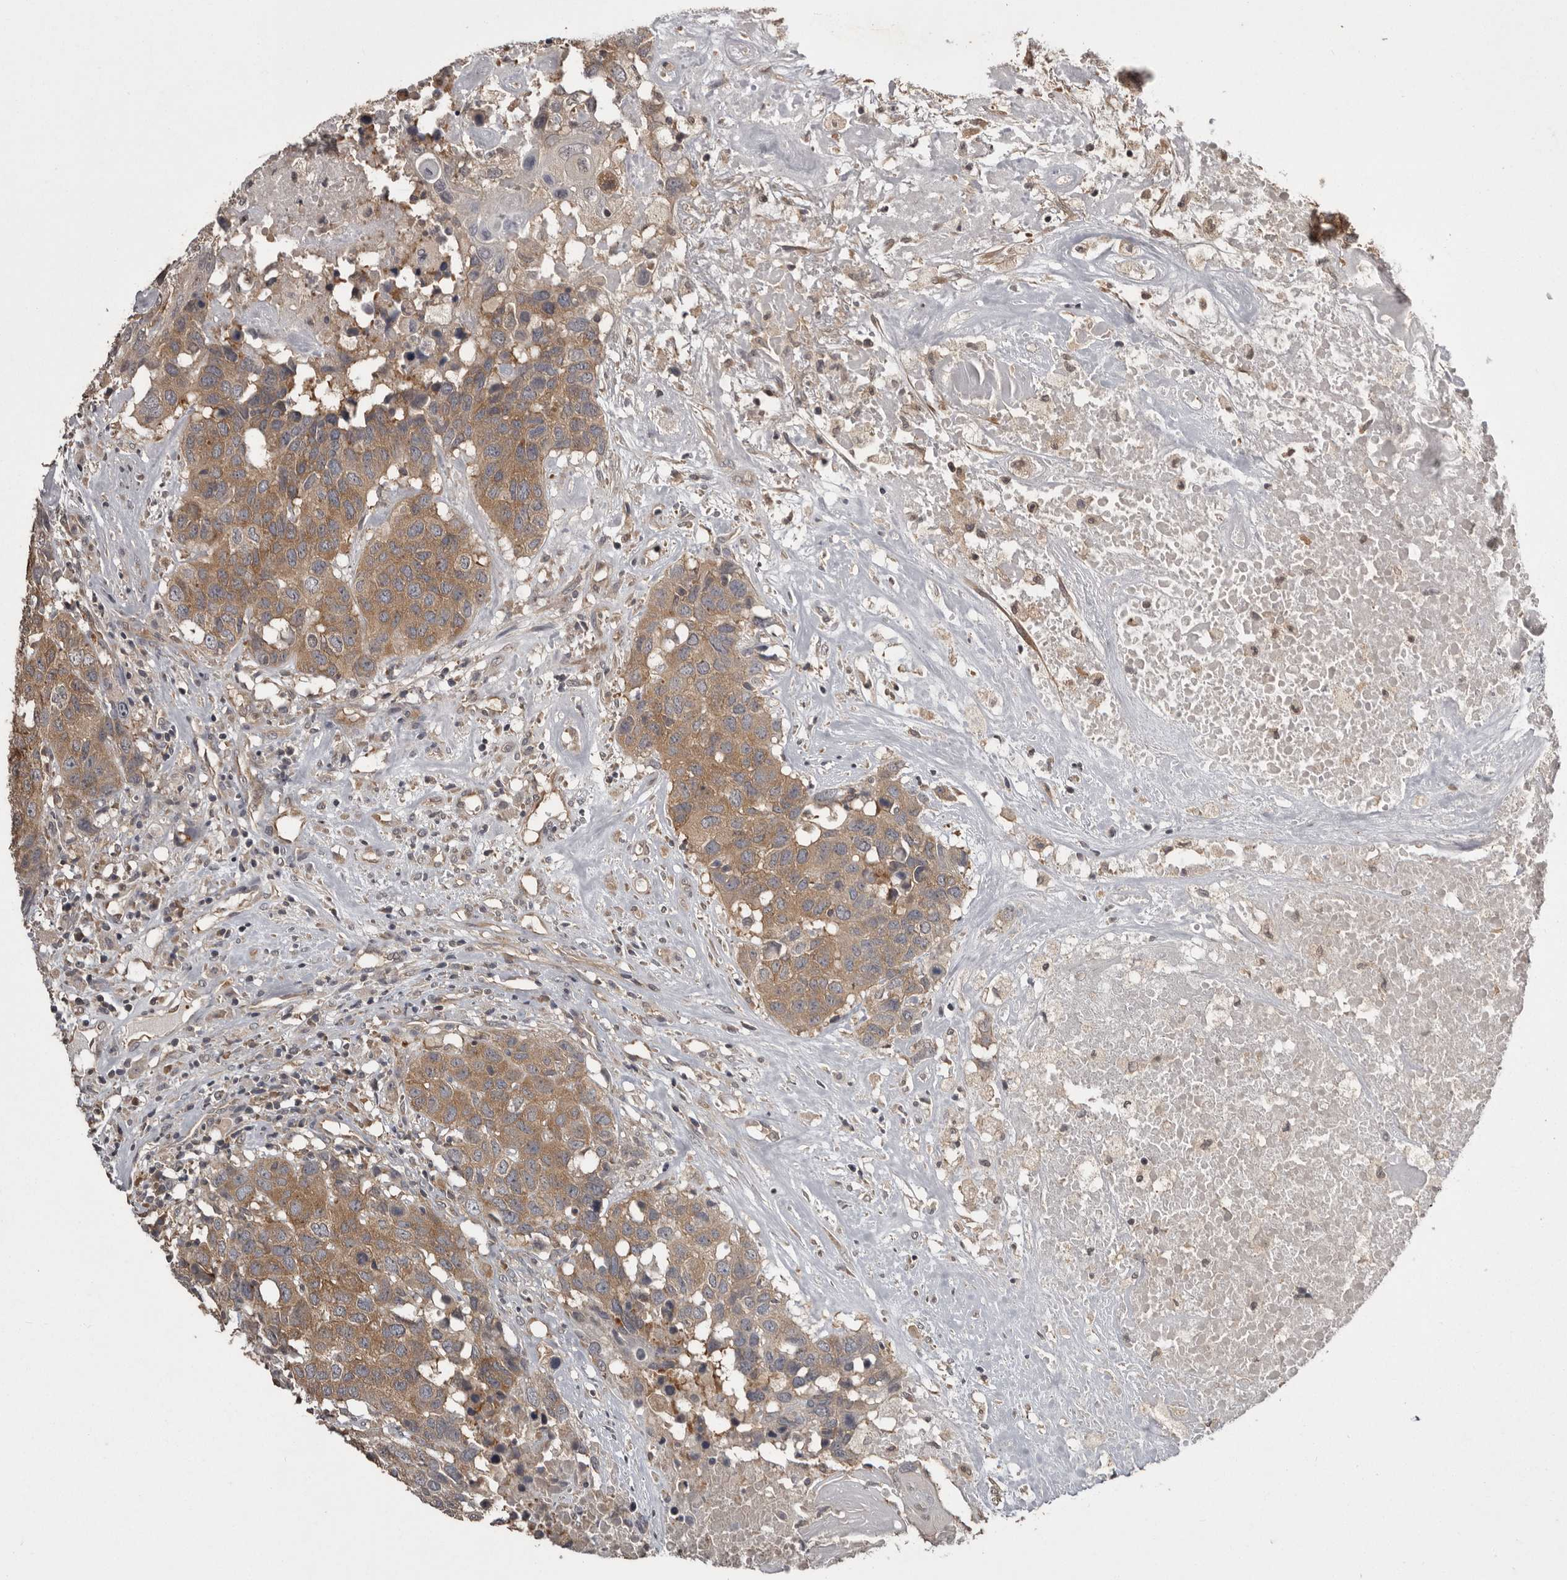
{"staining": {"intensity": "moderate", "quantity": ">75%", "location": "cytoplasmic/membranous"}, "tissue": "head and neck cancer", "cell_type": "Tumor cells", "image_type": "cancer", "snomed": [{"axis": "morphology", "description": "Squamous cell carcinoma, NOS"}, {"axis": "topography", "description": "Head-Neck"}], "caption": "Approximately >75% of tumor cells in head and neck cancer (squamous cell carcinoma) display moderate cytoplasmic/membranous protein staining as visualized by brown immunohistochemical staining.", "gene": "DARS1", "patient": {"sex": "male", "age": 66}}